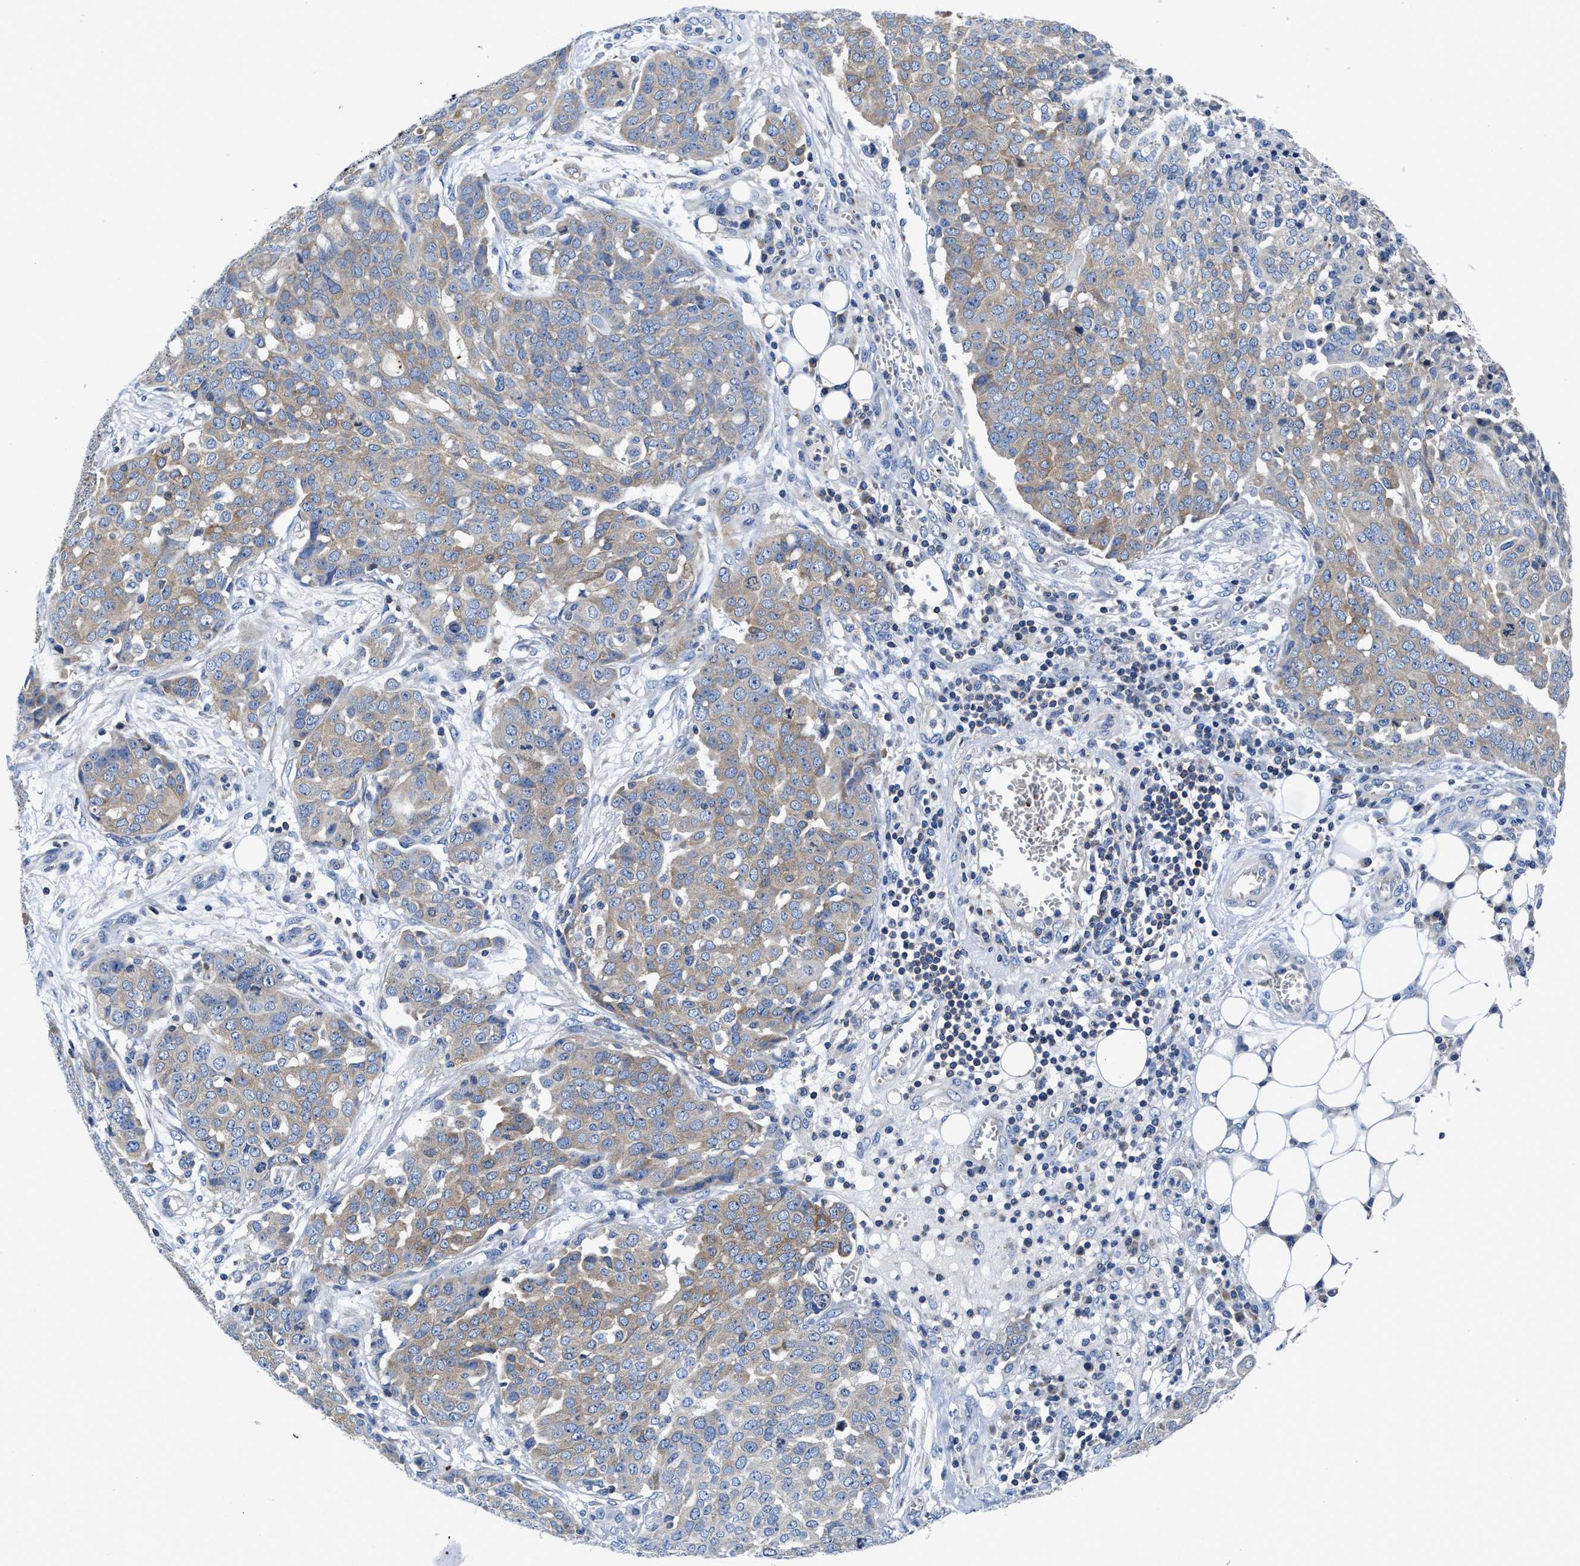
{"staining": {"intensity": "weak", "quantity": ">75%", "location": "cytoplasmic/membranous"}, "tissue": "ovarian cancer", "cell_type": "Tumor cells", "image_type": "cancer", "snomed": [{"axis": "morphology", "description": "Cystadenocarcinoma, serous, NOS"}, {"axis": "topography", "description": "Soft tissue"}, {"axis": "topography", "description": "Ovary"}], "caption": "Weak cytoplasmic/membranous protein staining is seen in approximately >75% of tumor cells in ovarian serous cystadenocarcinoma. The staining was performed using DAB, with brown indicating positive protein expression. Nuclei are stained blue with hematoxylin.", "gene": "PHLPP1", "patient": {"sex": "female", "age": 57}}